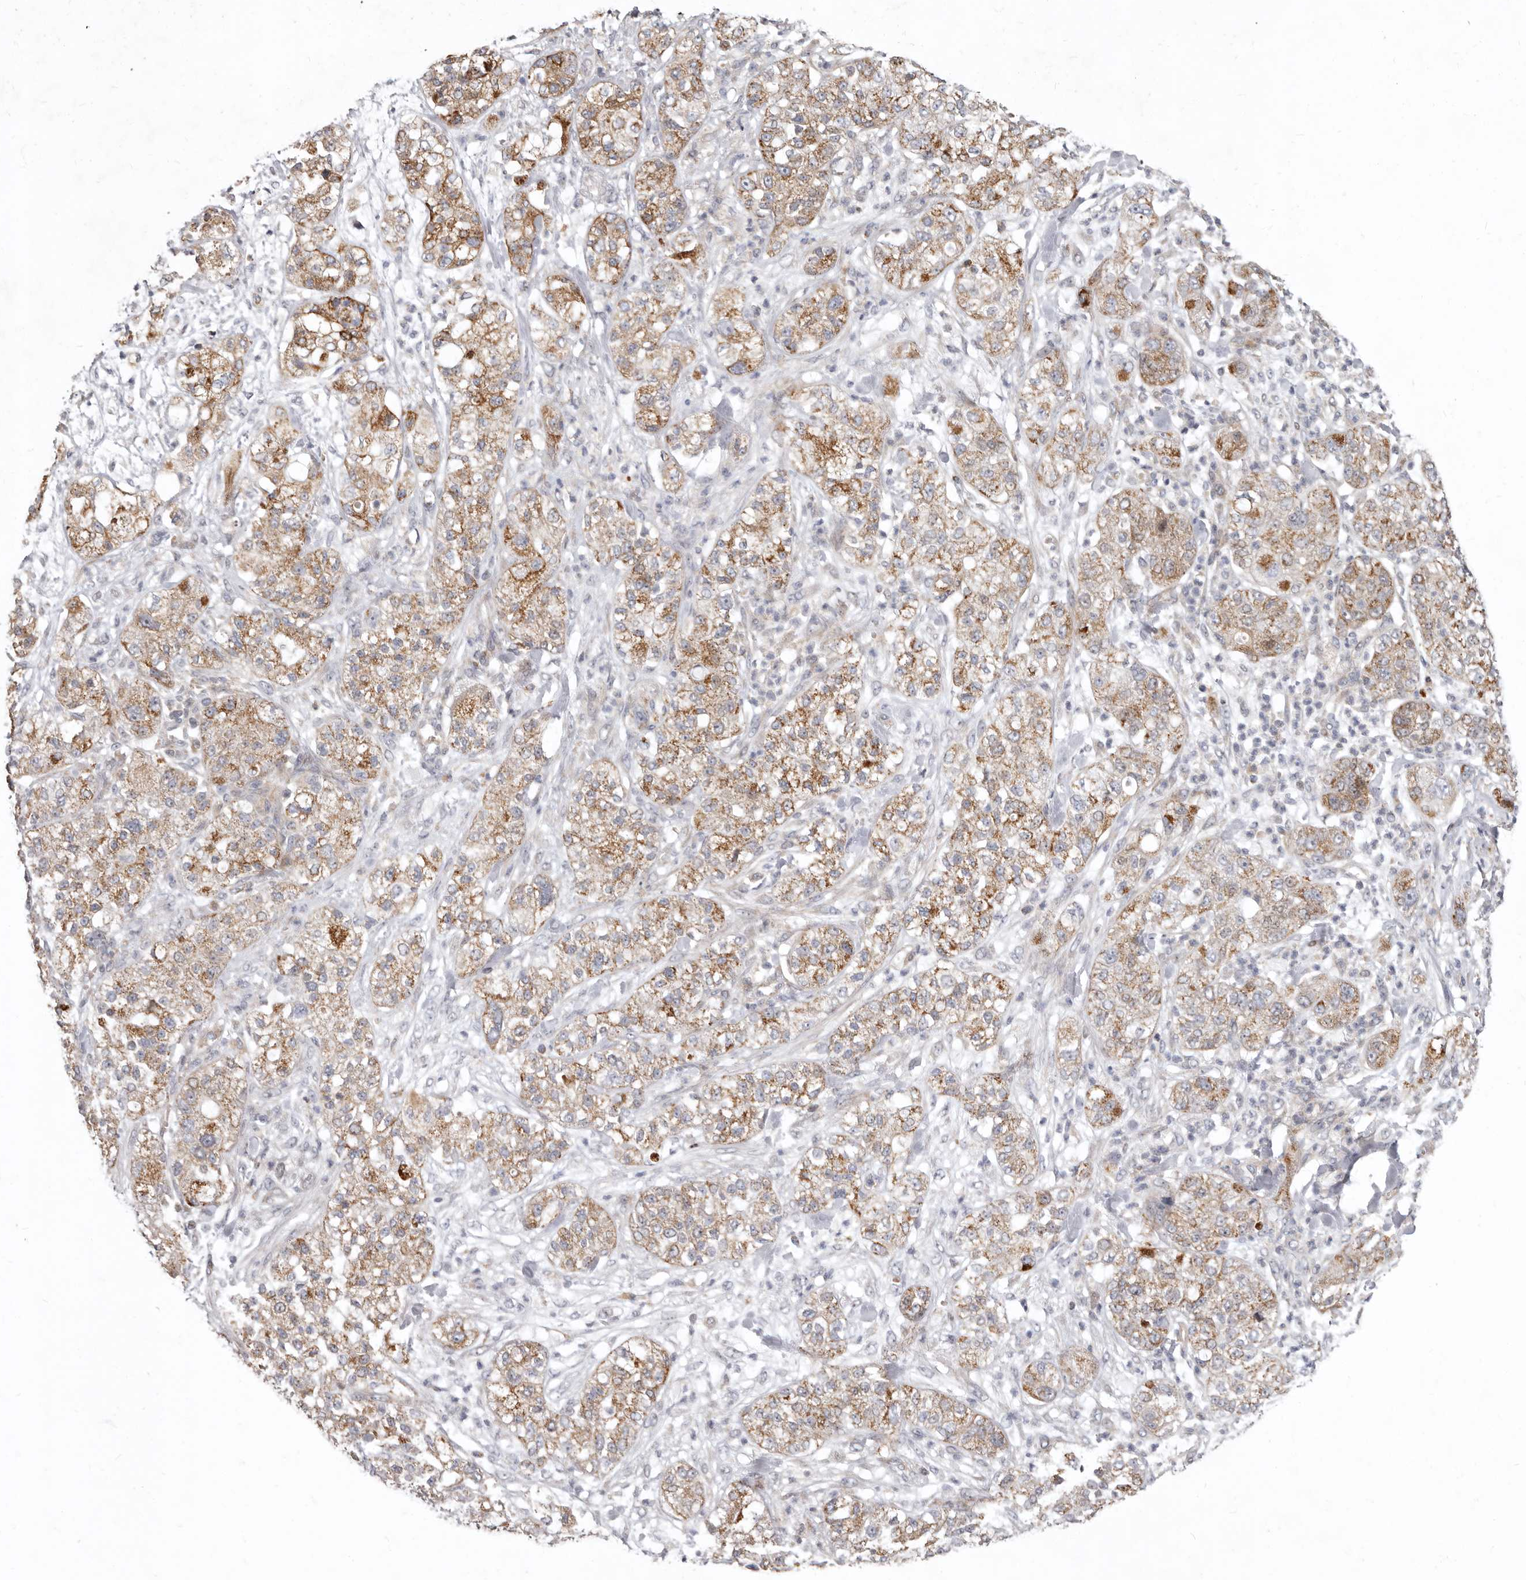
{"staining": {"intensity": "moderate", "quantity": "25%-75%", "location": "cytoplasmic/membranous"}, "tissue": "pancreatic cancer", "cell_type": "Tumor cells", "image_type": "cancer", "snomed": [{"axis": "morphology", "description": "Adenocarcinoma, NOS"}, {"axis": "topography", "description": "Pancreas"}], "caption": "Immunohistochemical staining of pancreatic cancer (adenocarcinoma) reveals medium levels of moderate cytoplasmic/membranous positivity in about 25%-75% of tumor cells.", "gene": "SMC4", "patient": {"sex": "female", "age": 78}}